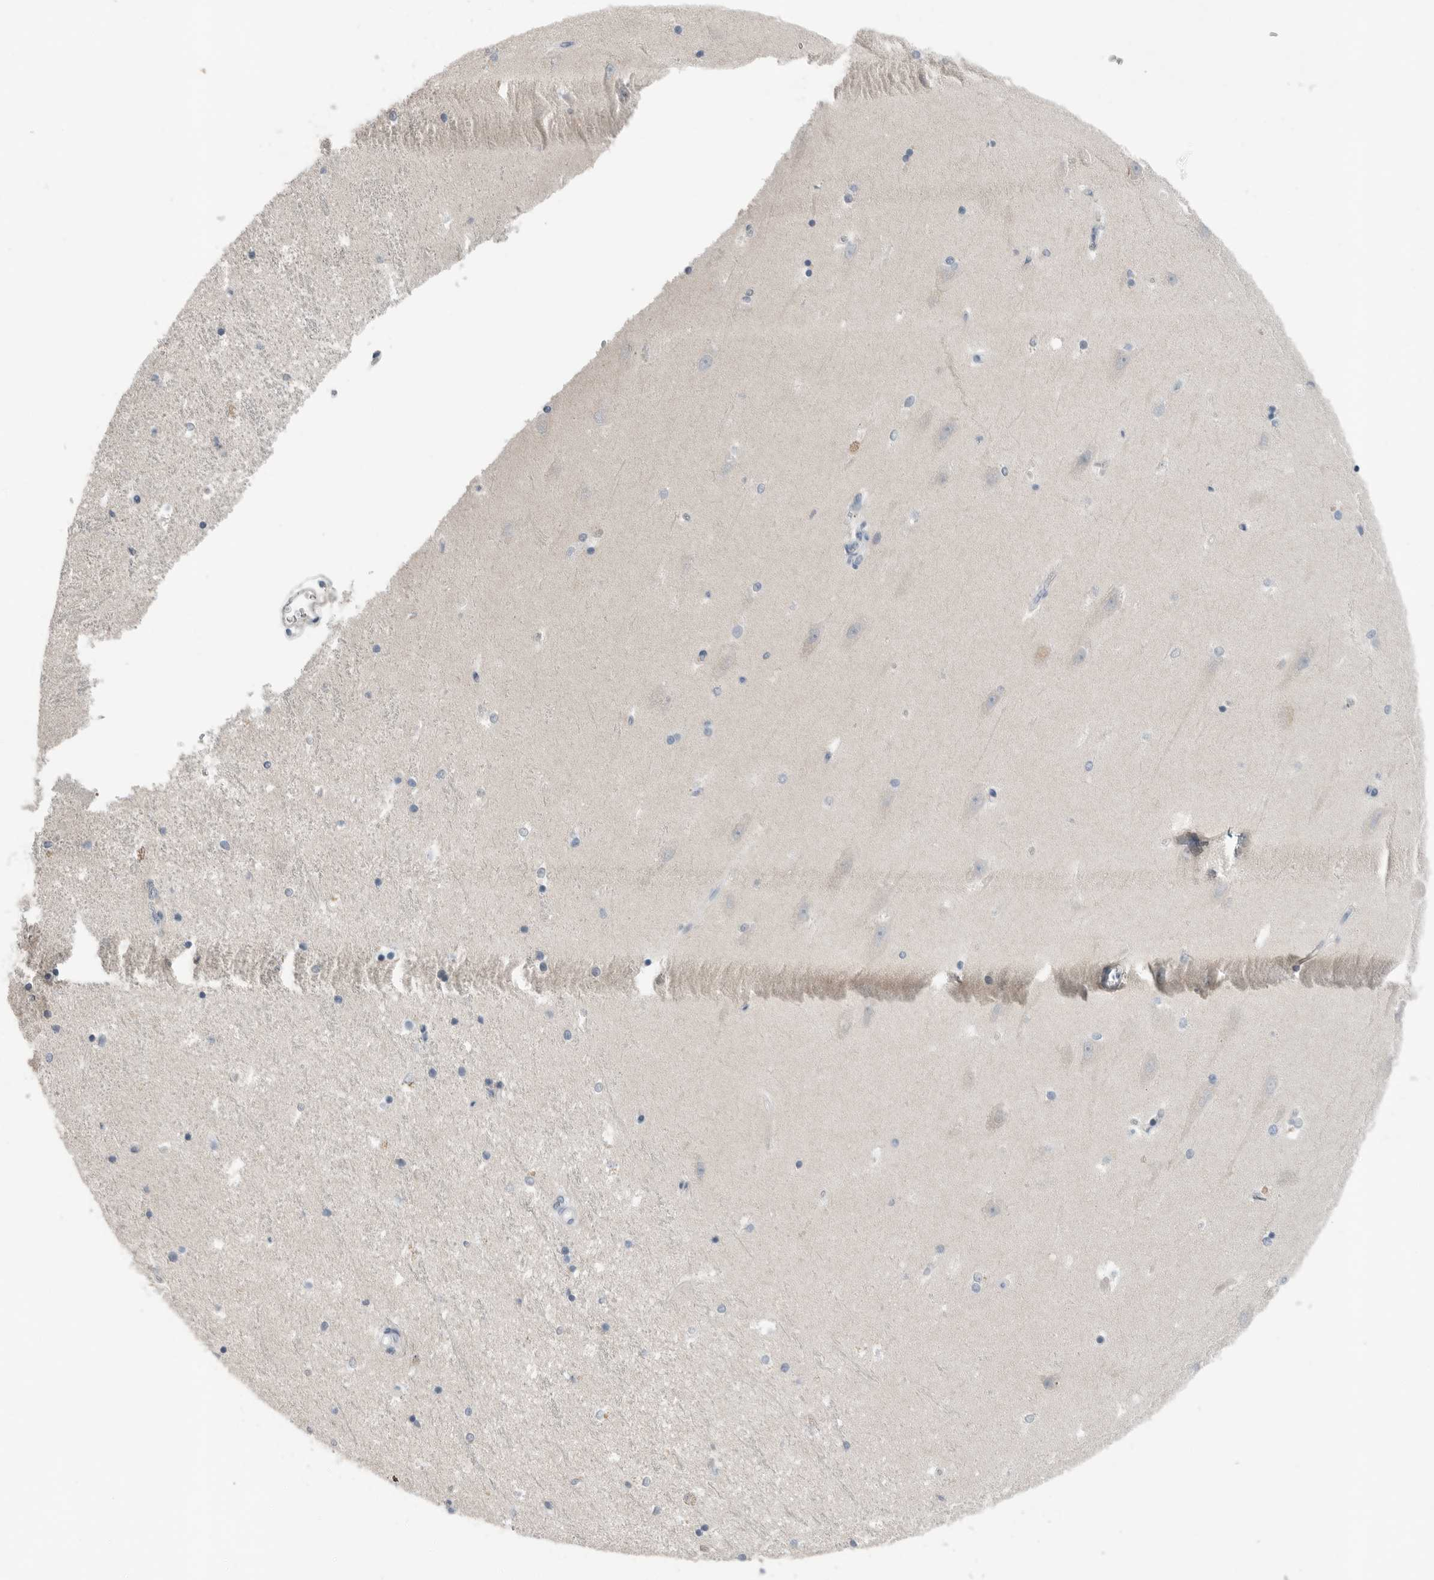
{"staining": {"intensity": "negative", "quantity": "none", "location": "none"}, "tissue": "hippocampus", "cell_type": "Glial cells", "image_type": "normal", "snomed": [{"axis": "morphology", "description": "Normal tissue, NOS"}, {"axis": "topography", "description": "Hippocampus"}], "caption": "Immunohistochemical staining of normal hippocampus reveals no significant positivity in glial cells. (DAB immunohistochemistry (IHC), high magnification).", "gene": "SERPINB7", "patient": {"sex": "male", "age": 45}}